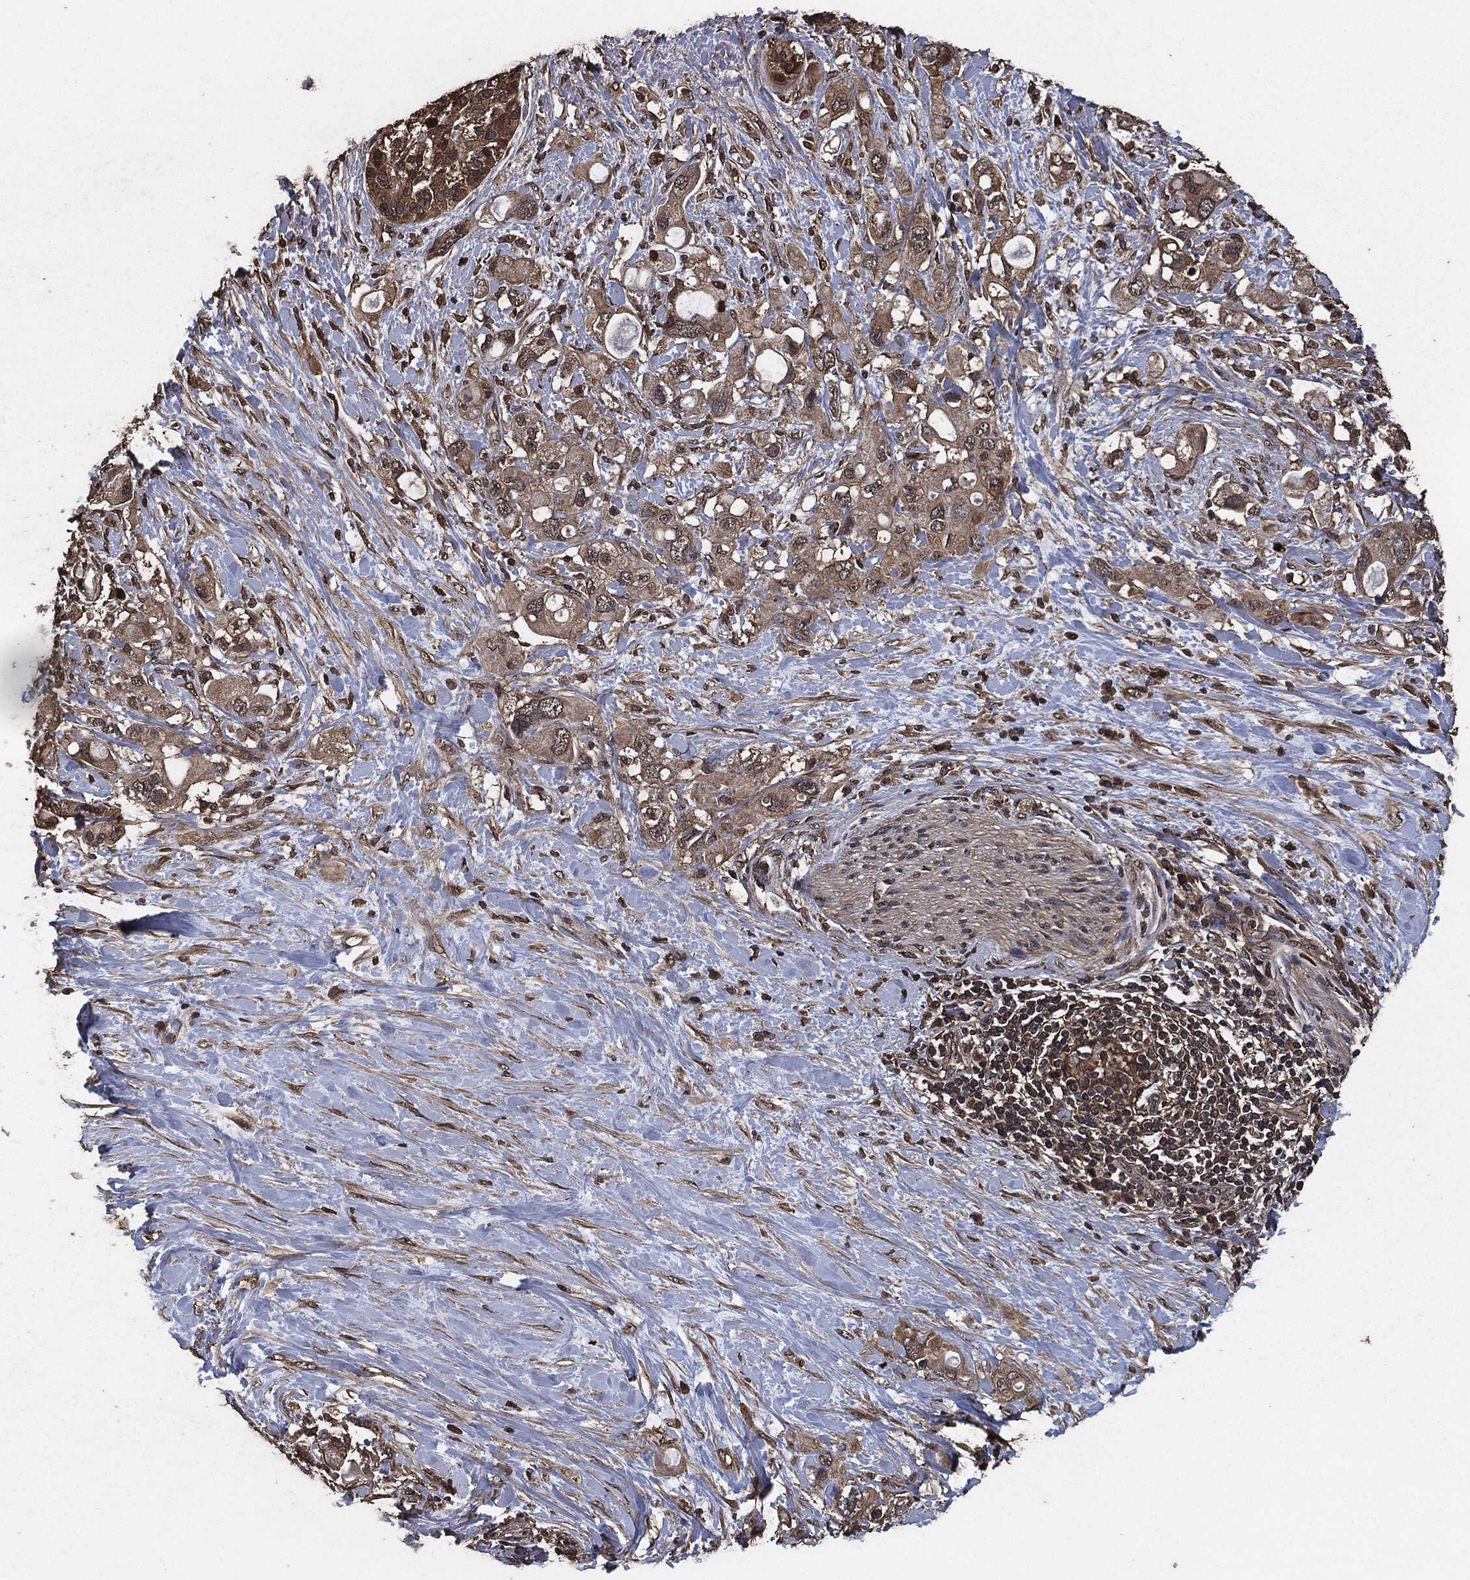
{"staining": {"intensity": "weak", "quantity": ">75%", "location": "cytoplasmic/membranous"}, "tissue": "pancreatic cancer", "cell_type": "Tumor cells", "image_type": "cancer", "snomed": [{"axis": "morphology", "description": "Adenocarcinoma, NOS"}, {"axis": "topography", "description": "Pancreas"}], "caption": "A high-resolution micrograph shows immunohistochemistry staining of pancreatic cancer (adenocarcinoma), which displays weak cytoplasmic/membranous expression in about >75% of tumor cells.", "gene": "AKT1S1", "patient": {"sex": "female", "age": 56}}